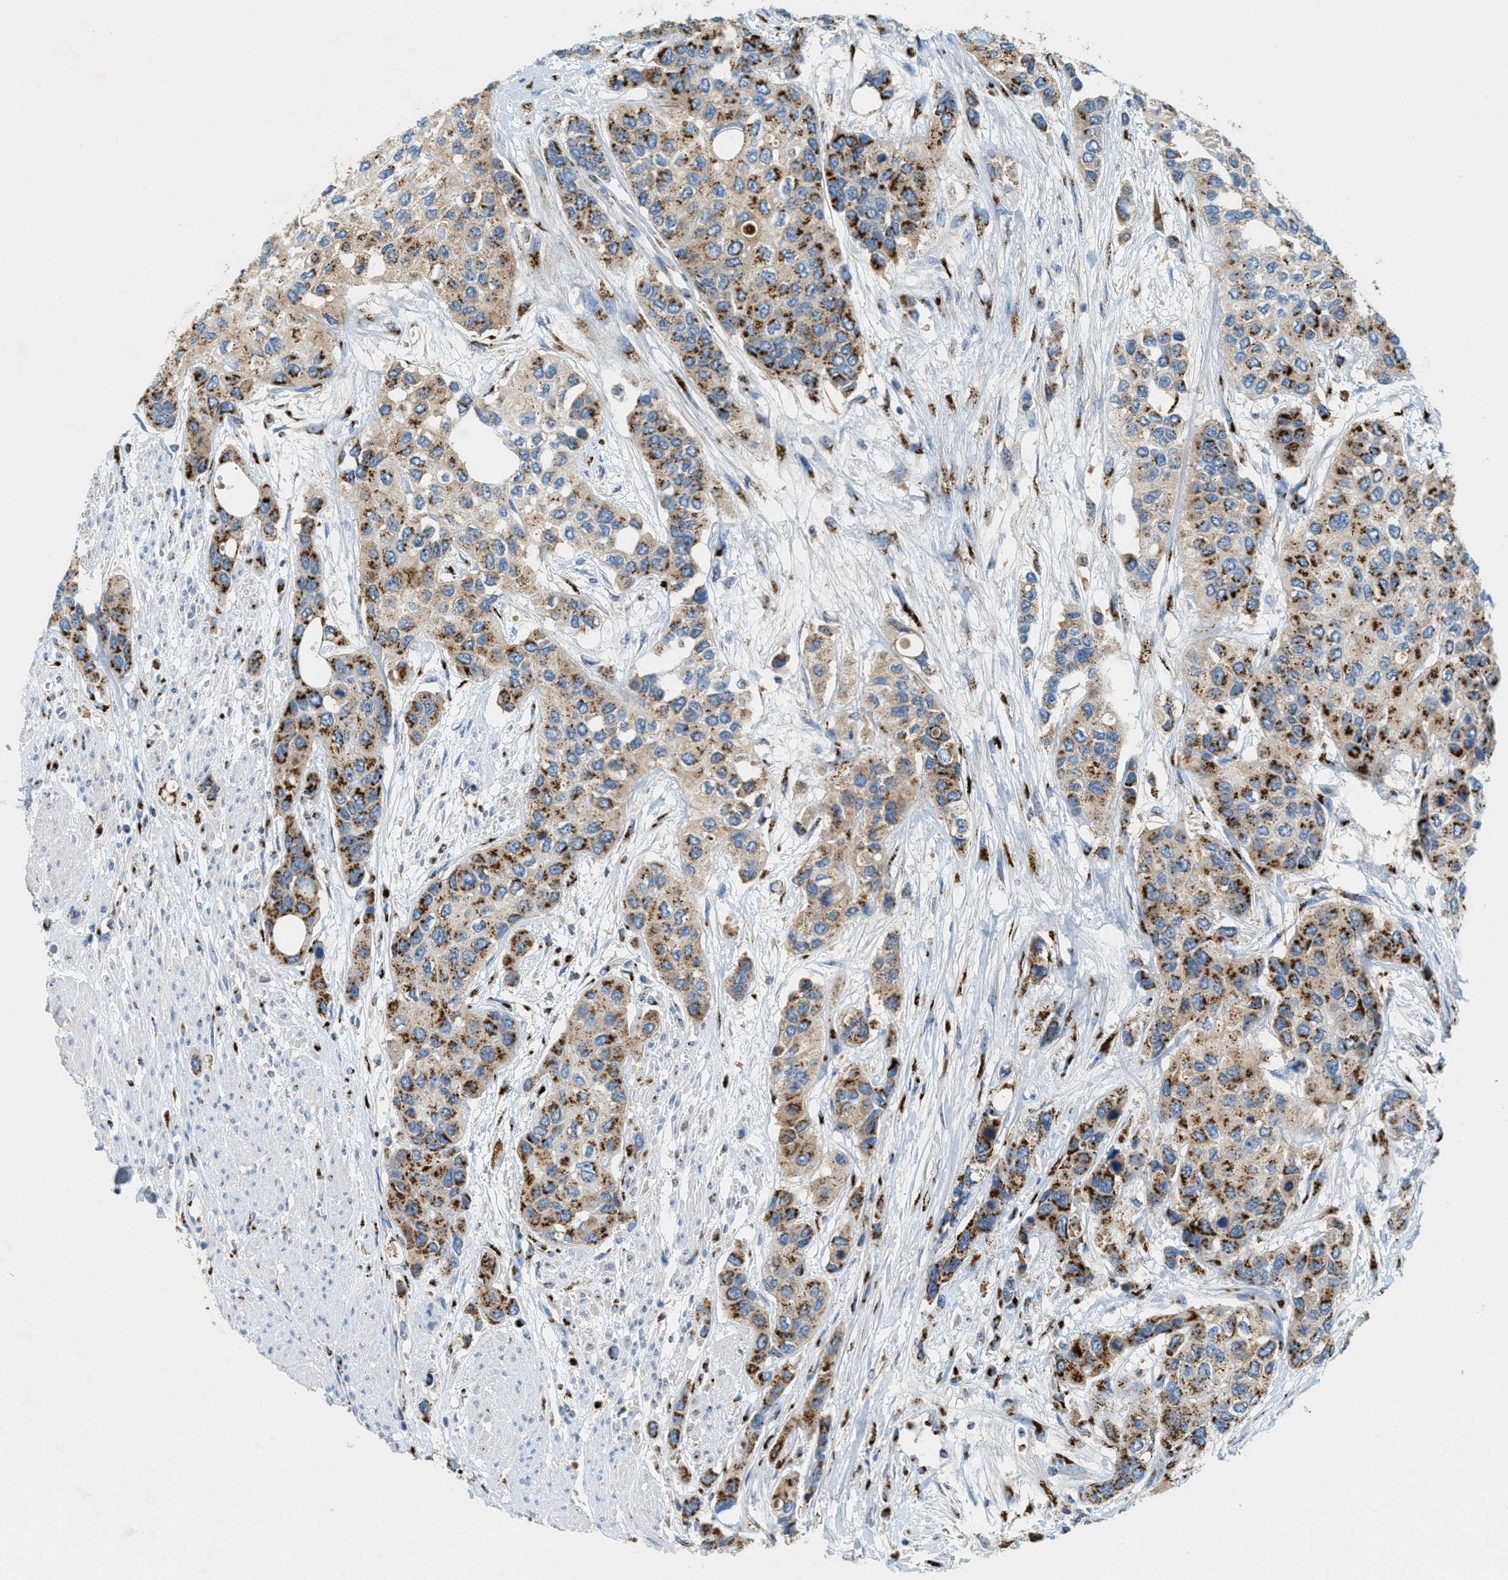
{"staining": {"intensity": "strong", "quantity": "25%-75%", "location": "cytoplasmic/membranous"}, "tissue": "urothelial cancer", "cell_type": "Tumor cells", "image_type": "cancer", "snomed": [{"axis": "morphology", "description": "Urothelial carcinoma, High grade"}, {"axis": "topography", "description": "Urinary bladder"}], "caption": "Tumor cells show high levels of strong cytoplasmic/membranous expression in about 25%-75% of cells in human urothelial cancer.", "gene": "ENTPD4", "patient": {"sex": "female", "age": 56}}